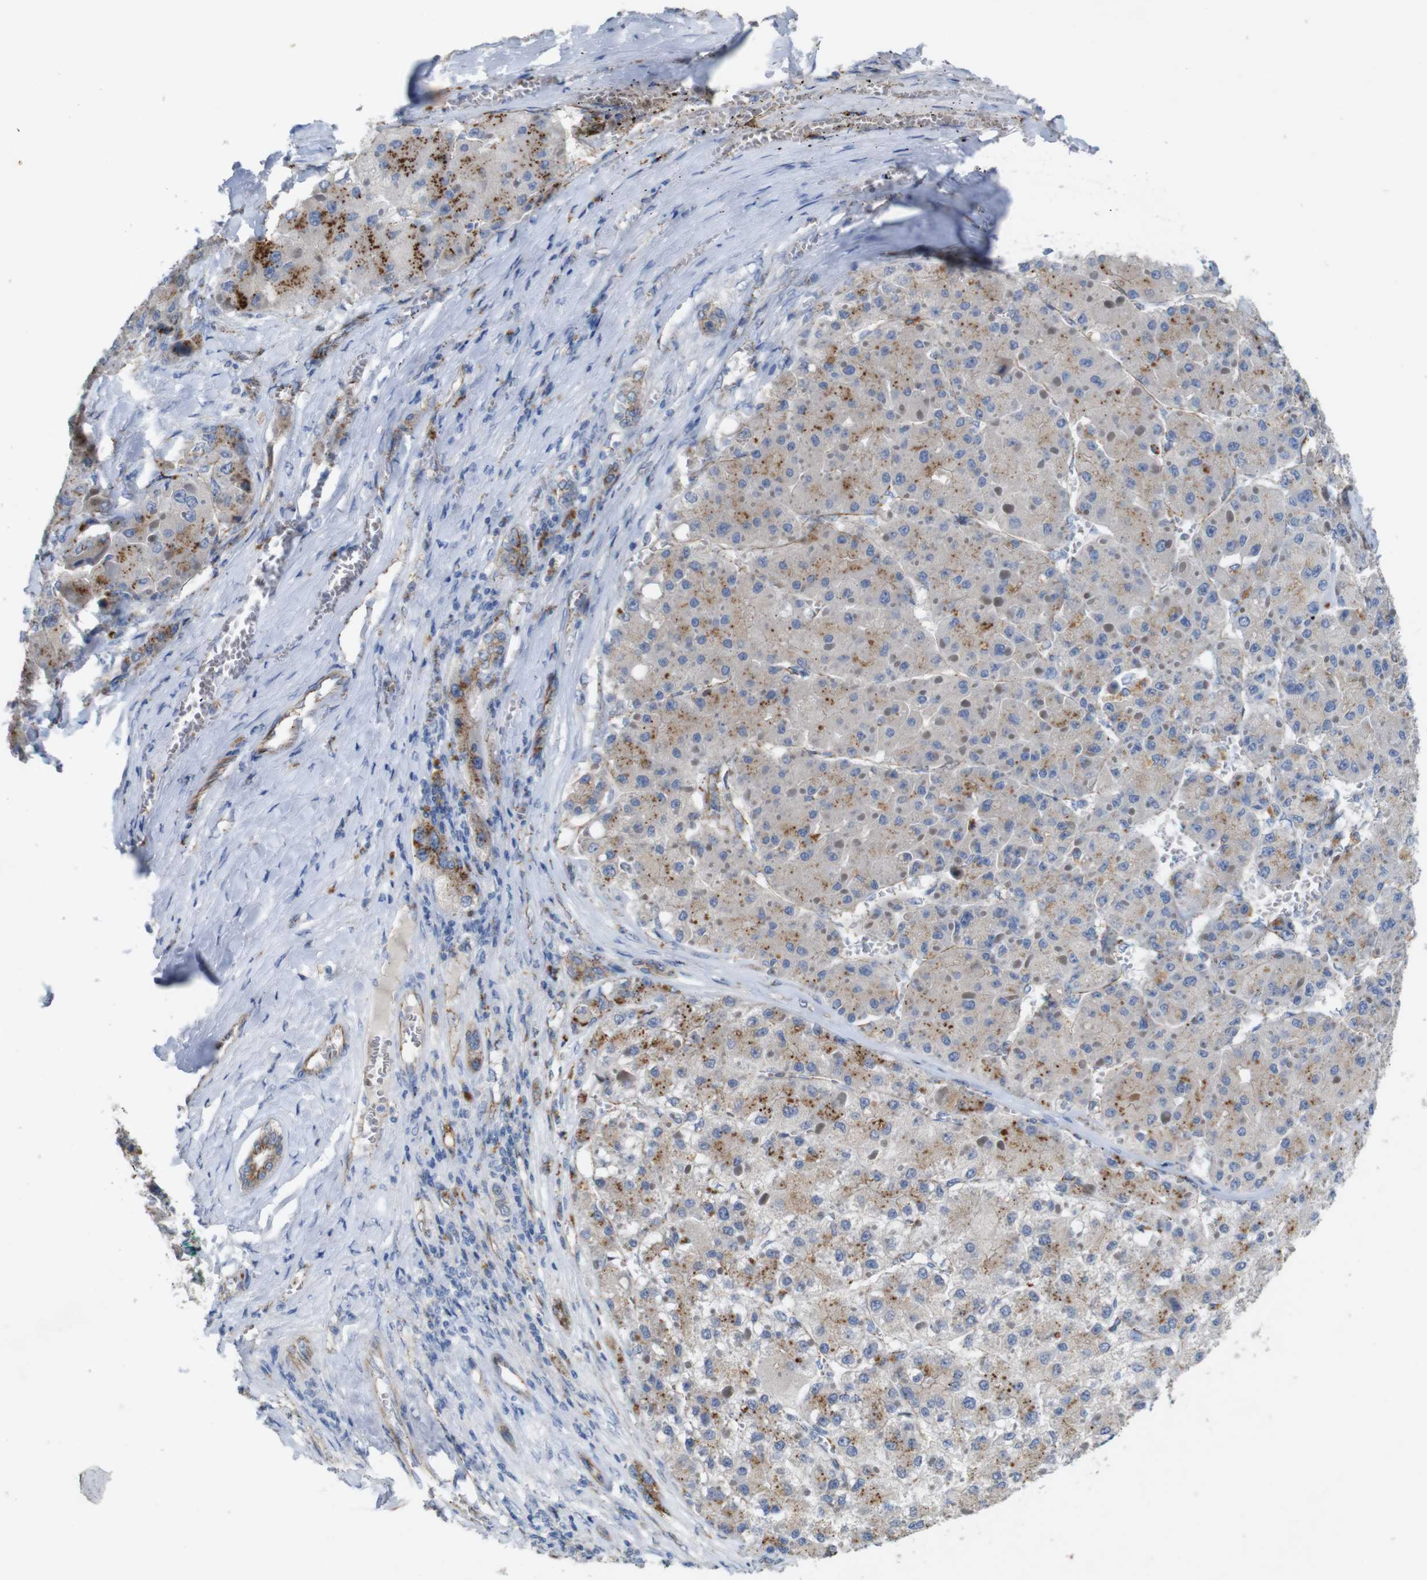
{"staining": {"intensity": "weak", "quantity": "25%-75%", "location": "cytoplasmic/membranous"}, "tissue": "liver cancer", "cell_type": "Tumor cells", "image_type": "cancer", "snomed": [{"axis": "morphology", "description": "Carcinoma, Hepatocellular, NOS"}, {"axis": "topography", "description": "Liver"}], "caption": "A low amount of weak cytoplasmic/membranous staining is appreciated in approximately 25%-75% of tumor cells in hepatocellular carcinoma (liver) tissue. The protein is shown in brown color, while the nuclei are stained blue.", "gene": "NHLRC3", "patient": {"sex": "female", "age": 73}}